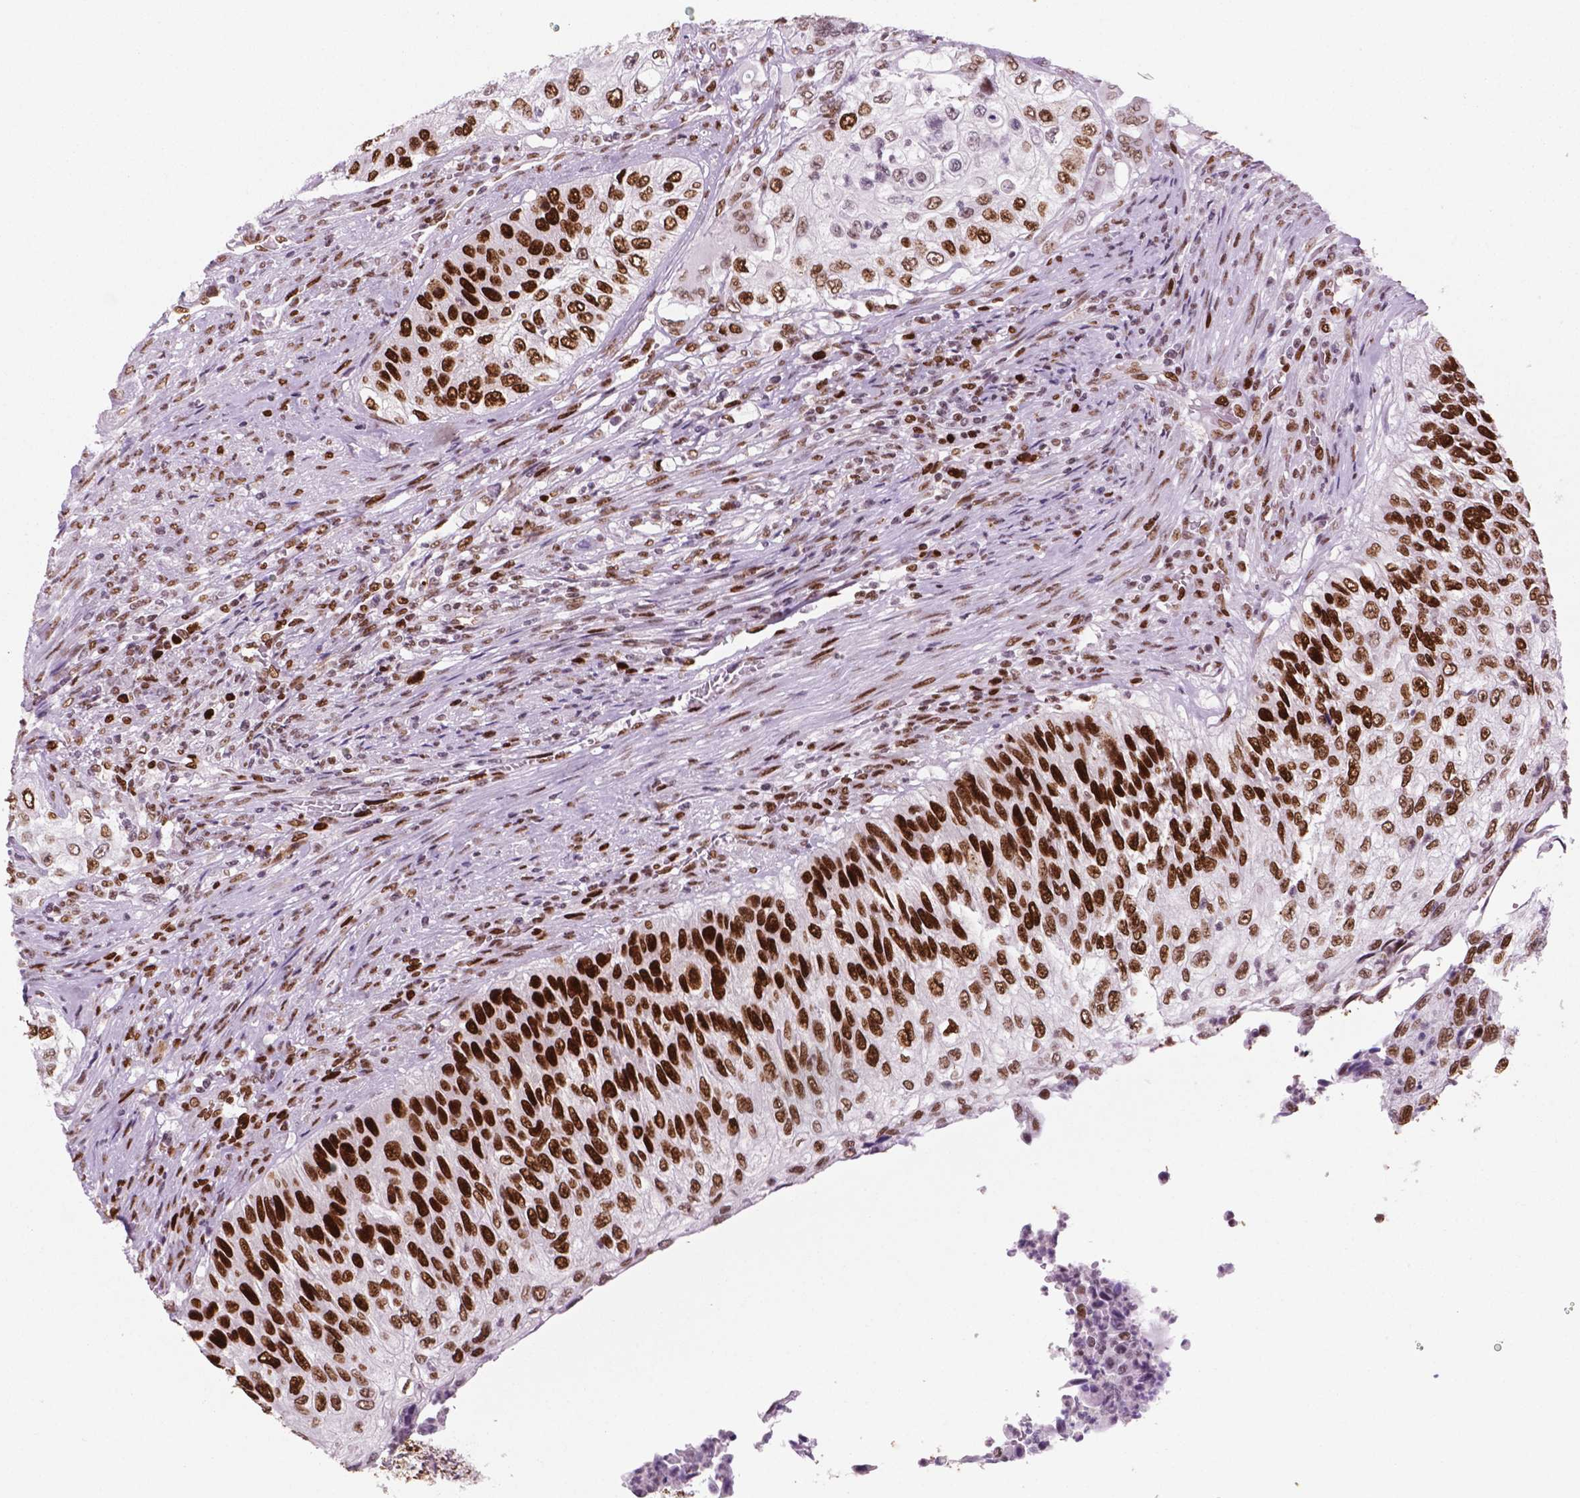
{"staining": {"intensity": "strong", "quantity": ">75%", "location": "nuclear"}, "tissue": "urothelial cancer", "cell_type": "Tumor cells", "image_type": "cancer", "snomed": [{"axis": "morphology", "description": "Urothelial carcinoma, High grade"}, {"axis": "topography", "description": "Urinary bladder"}], "caption": "High-grade urothelial carcinoma stained with a brown dye shows strong nuclear positive positivity in about >75% of tumor cells.", "gene": "MSH6", "patient": {"sex": "female", "age": 60}}